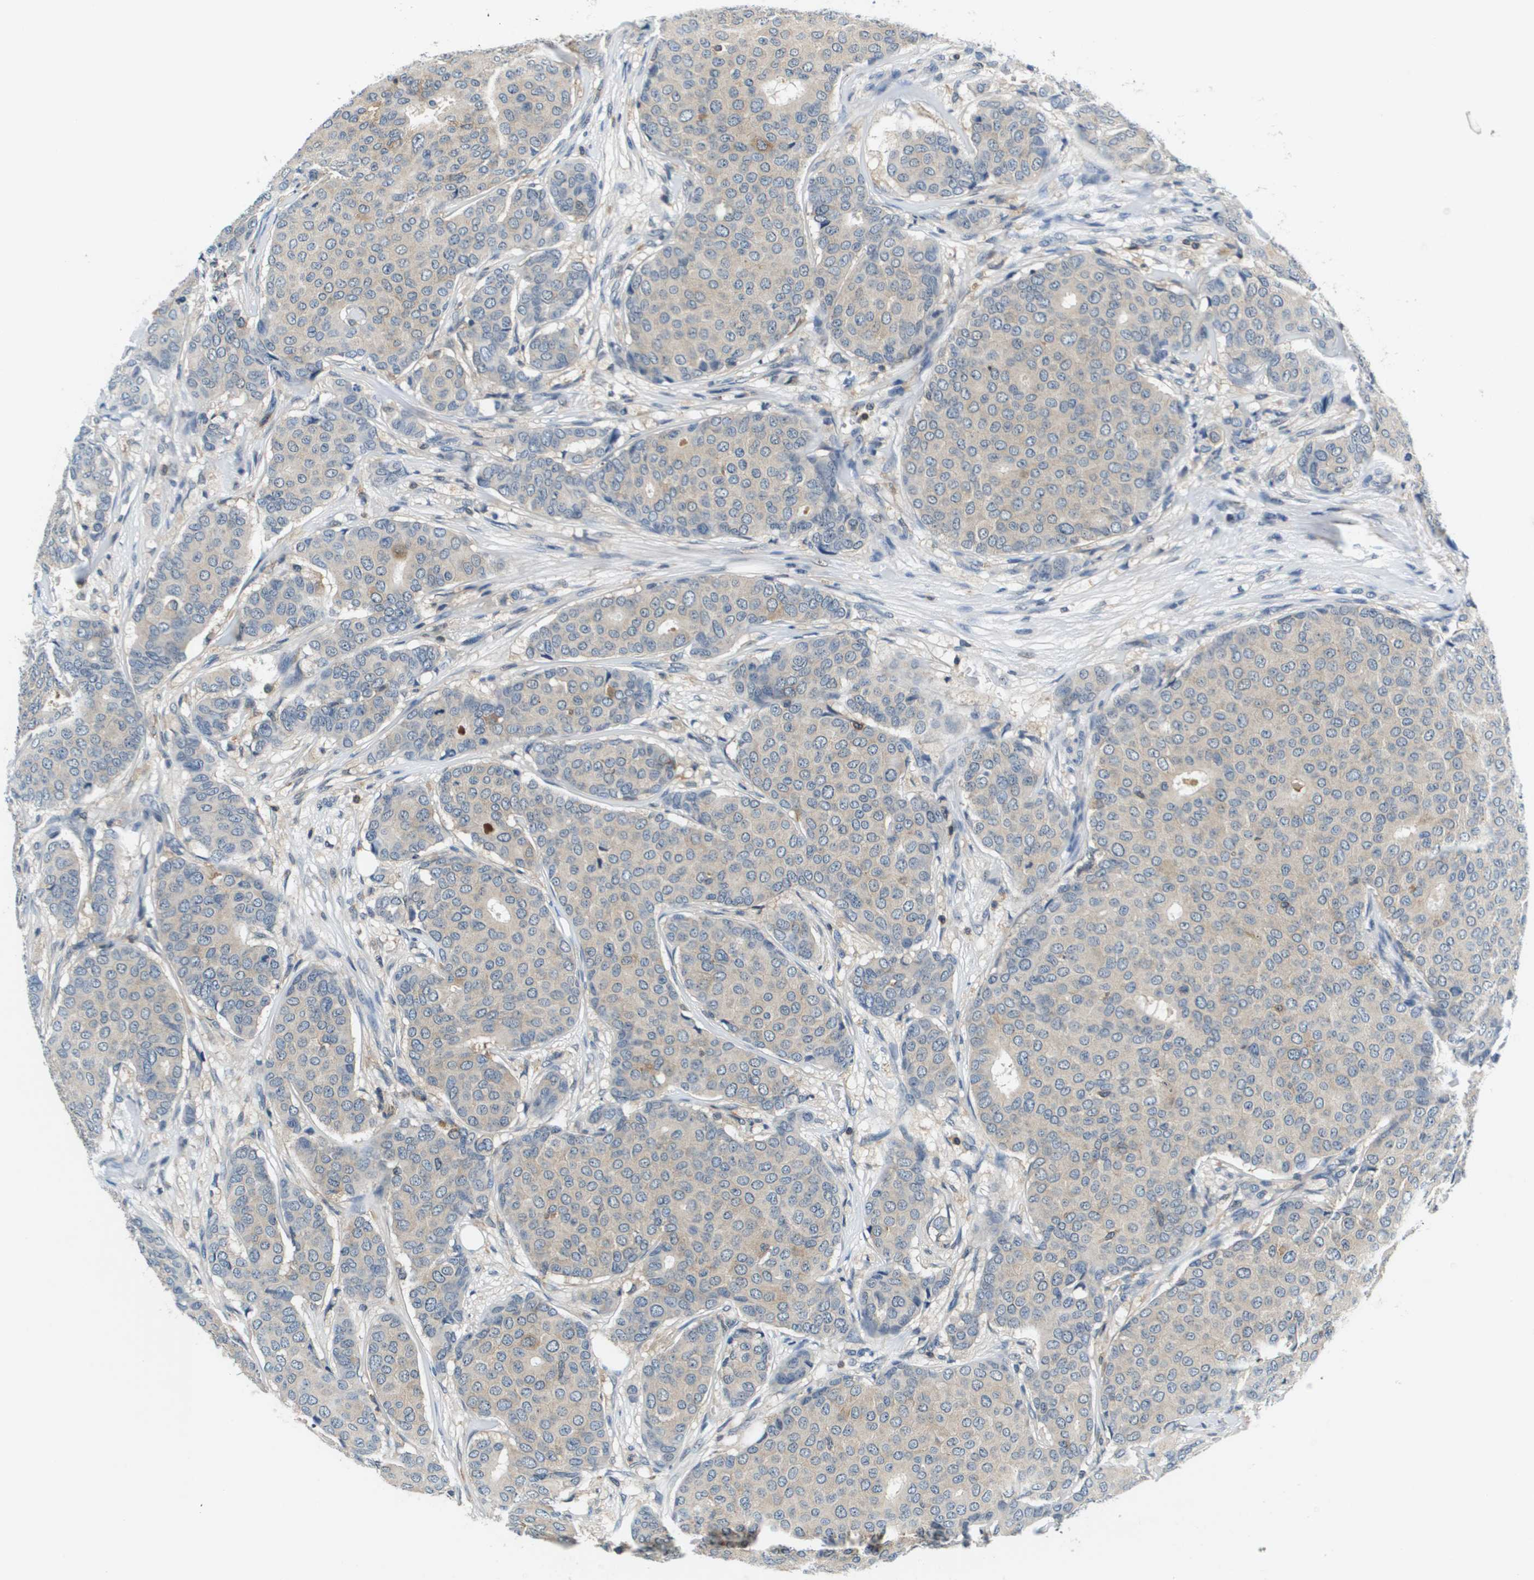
{"staining": {"intensity": "weak", "quantity": "<25%", "location": "cytoplasmic/membranous"}, "tissue": "breast cancer", "cell_type": "Tumor cells", "image_type": "cancer", "snomed": [{"axis": "morphology", "description": "Duct carcinoma"}, {"axis": "topography", "description": "Breast"}], "caption": "The image displays no significant expression in tumor cells of breast intraductal carcinoma.", "gene": "KCNQ5", "patient": {"sex": "female", "age": 75}}